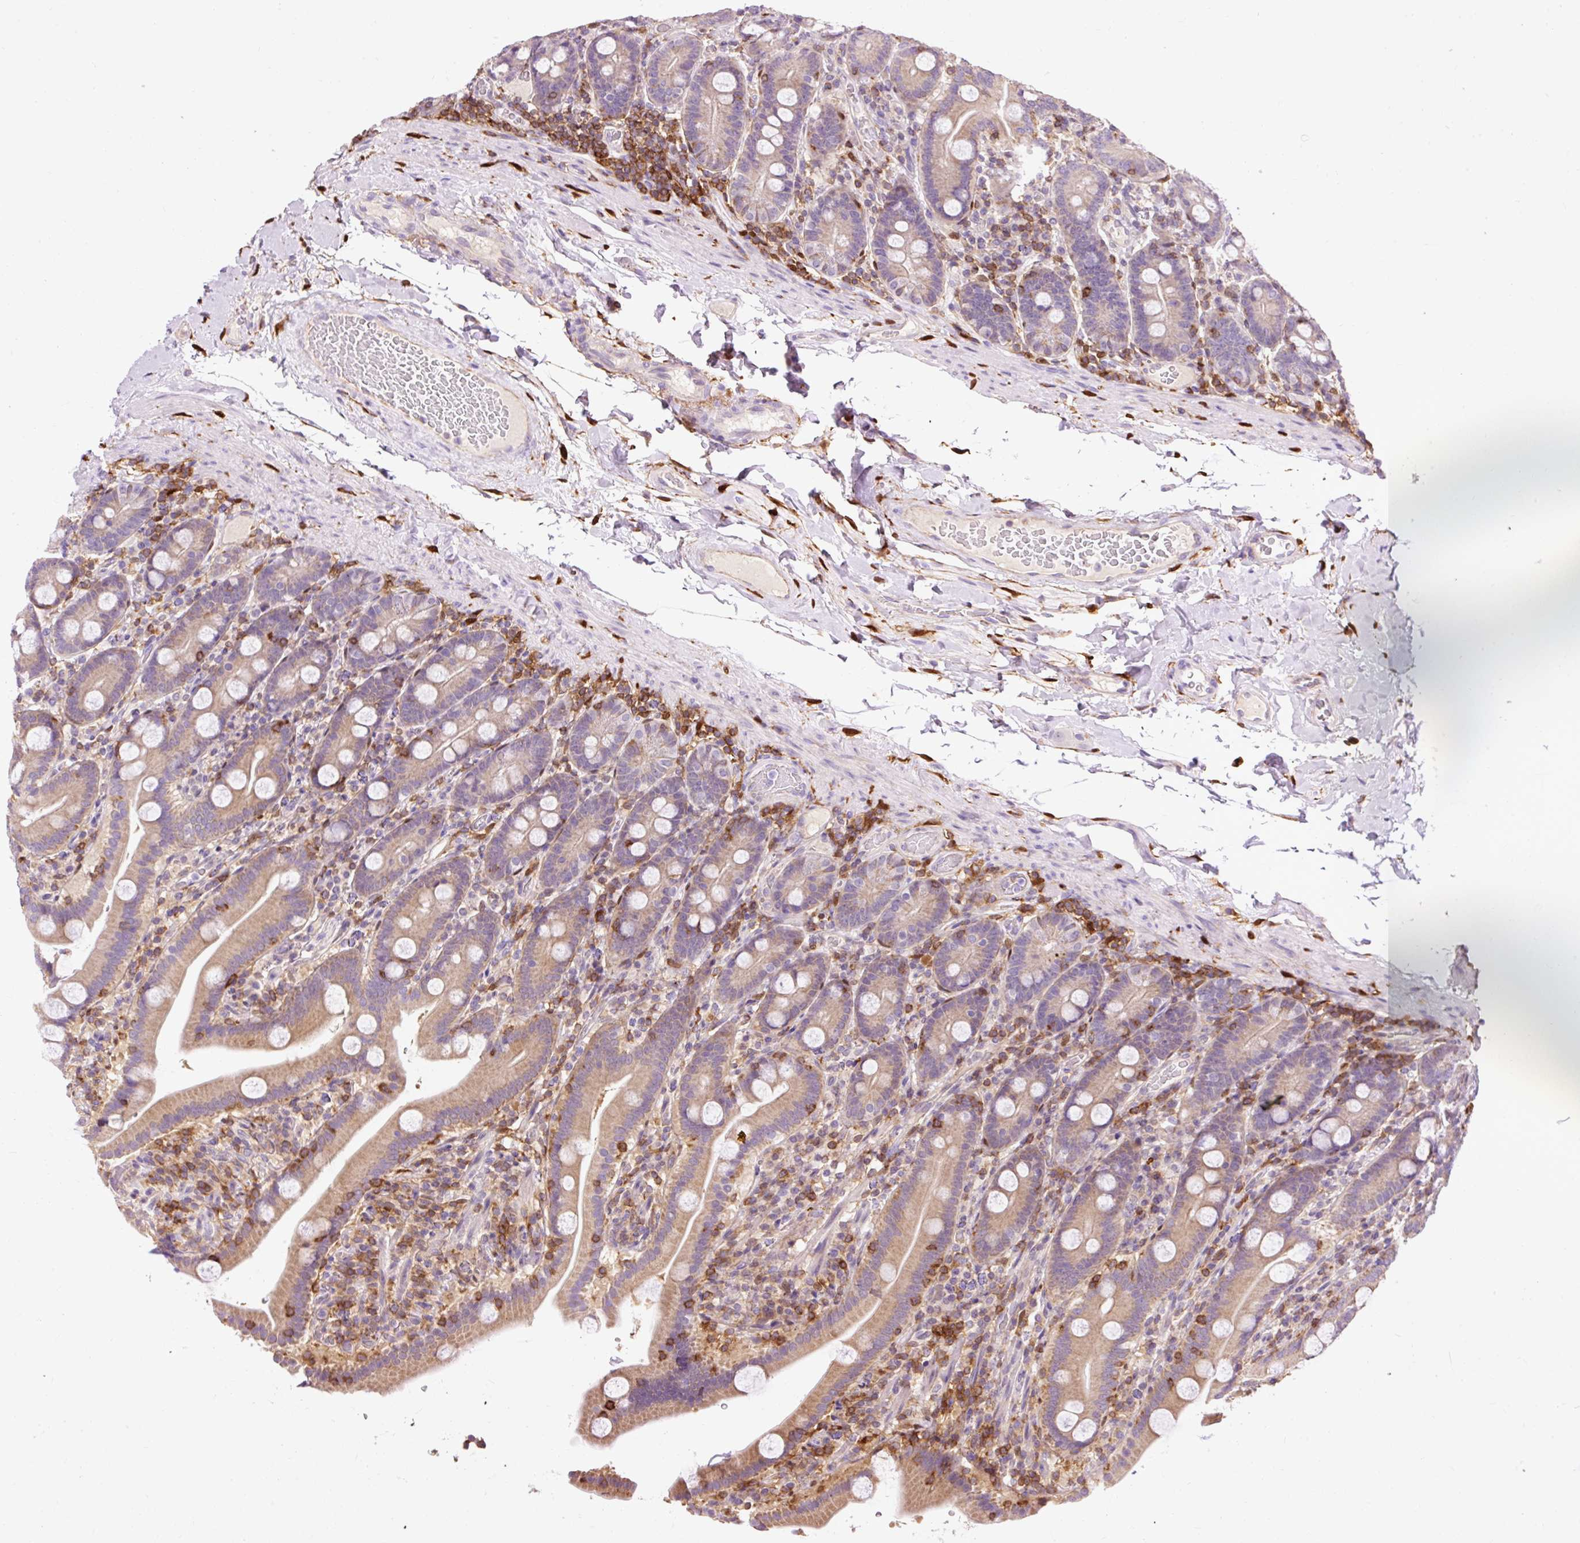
{"staining": {"intensity": "weak", "quantity": "25%-75%", "location": "cytoplasmic/membranous"}, "tissue": "duodenum", "cell_type": "Glandular cells", "image_type": "normal", "snomed": [{"axis": "morphology", "description": "Normal tissue, NOS"}, {"axis": "topography", "description": "Duodenum"}], "caption": "Immunohistochemistry (IHC) histopathology image of normal duodenum: human duodenum stained using immunohistochemistry (IHC) shows low levels of weak protein expression localized specifically in the cytoplasmic/membranous of glandular cells, appearing as a cytoplasmic/membranous brown color.", "gene": "CD83", "patient": {"sex": "male", "age": 55}}